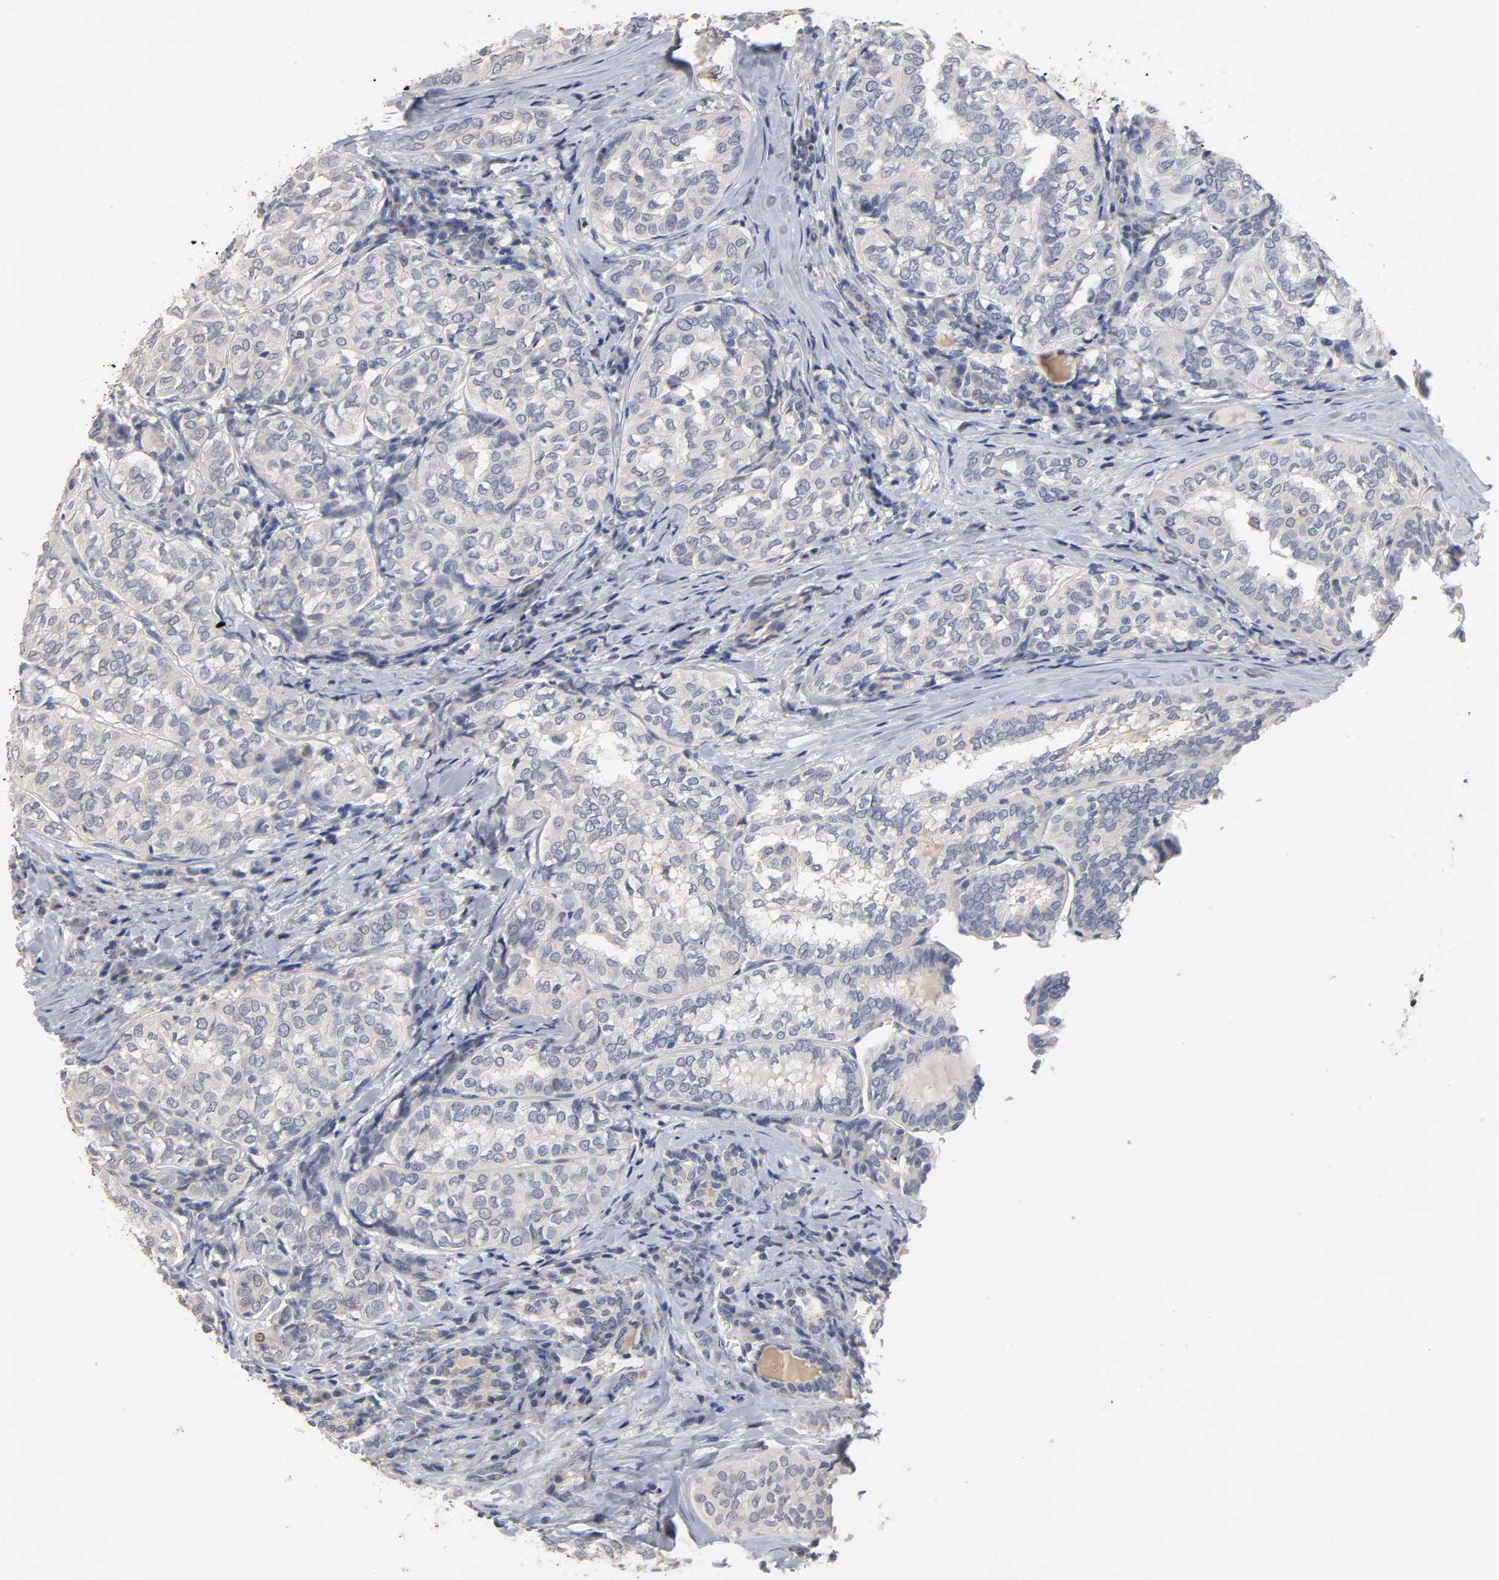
{"staining": {"intensity": "negative", "quantity": "none", "location": "none"}, "tissue": "thyroid cancer", "cell_type": "Tumor cells", "image_type": "cancer", "snomed": [{"axis": "morphology", "description": "Papillary adenocarcinoma, NOS"}, {"axis": "topography", "description": "Thyroid gland"}], "caption": "A photomicrograph of thyroid cancer stained for a protein exhibits no brown staining in tumor cells.", "gene": "OVOL1", "patient": {"sex": "female", "age": 30}}